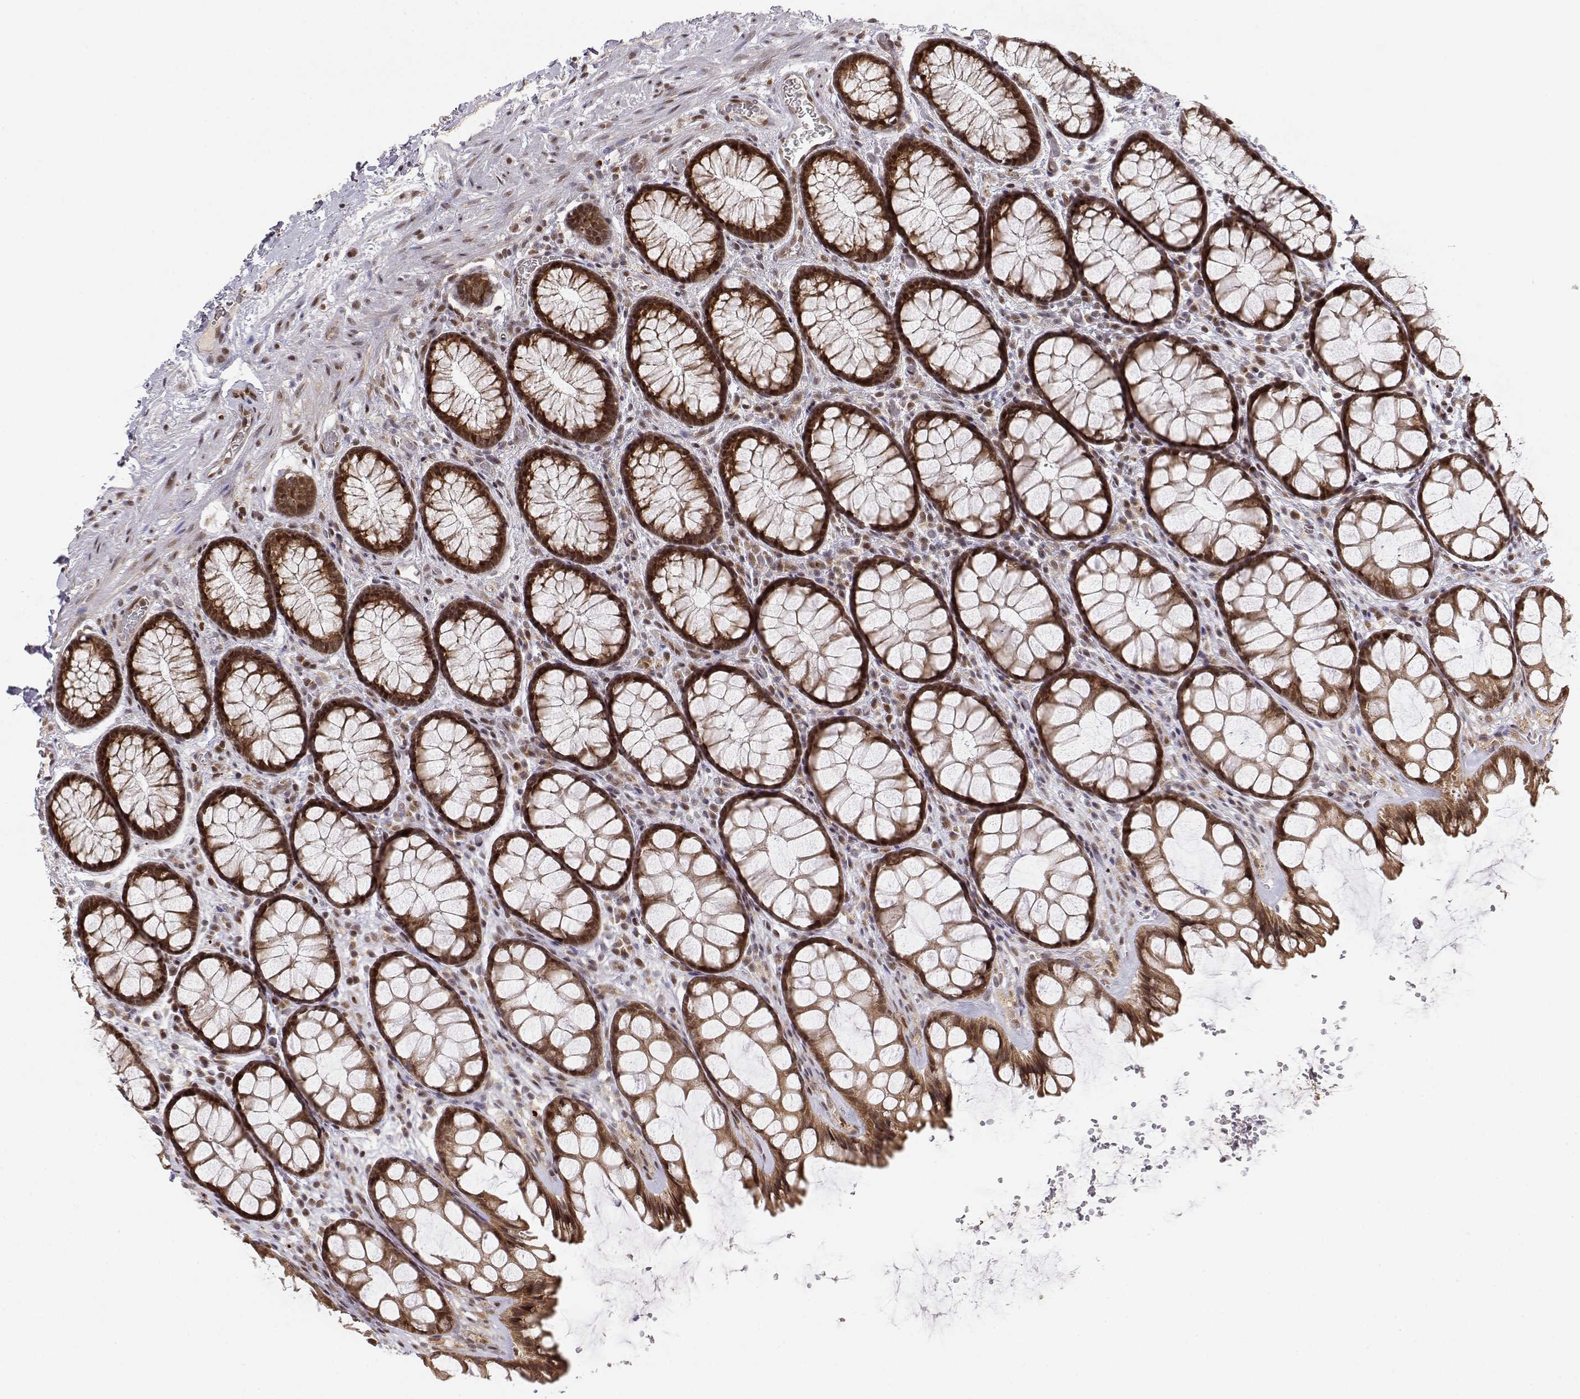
{"staining": {"intensity": "strong", "quantity": ">75%", "location": "cytoplasmic/membranous,nuclear"}, "tissue": "rectum", "cell_type": "Glandular cells", "image_type": "normal", "snomed": [{"axis": "morphology", "description": "Normal tissue, NOS"}, {"axis": "topography", "description": "Rectum"}], "caption": "The histopathology image demonstrates staining of normal rectum, revealing strong cytoplasmic/membranous,nuclear protein positivity (brown color) within glandular cells. The staining was performed using DAB to visualize the protein expression in brown, while the nuclei were stained in blue with hematoxylin (Magnification: 20x).", "gene": "BRCA1", "patient": {"sex": "female", "age": 62}}